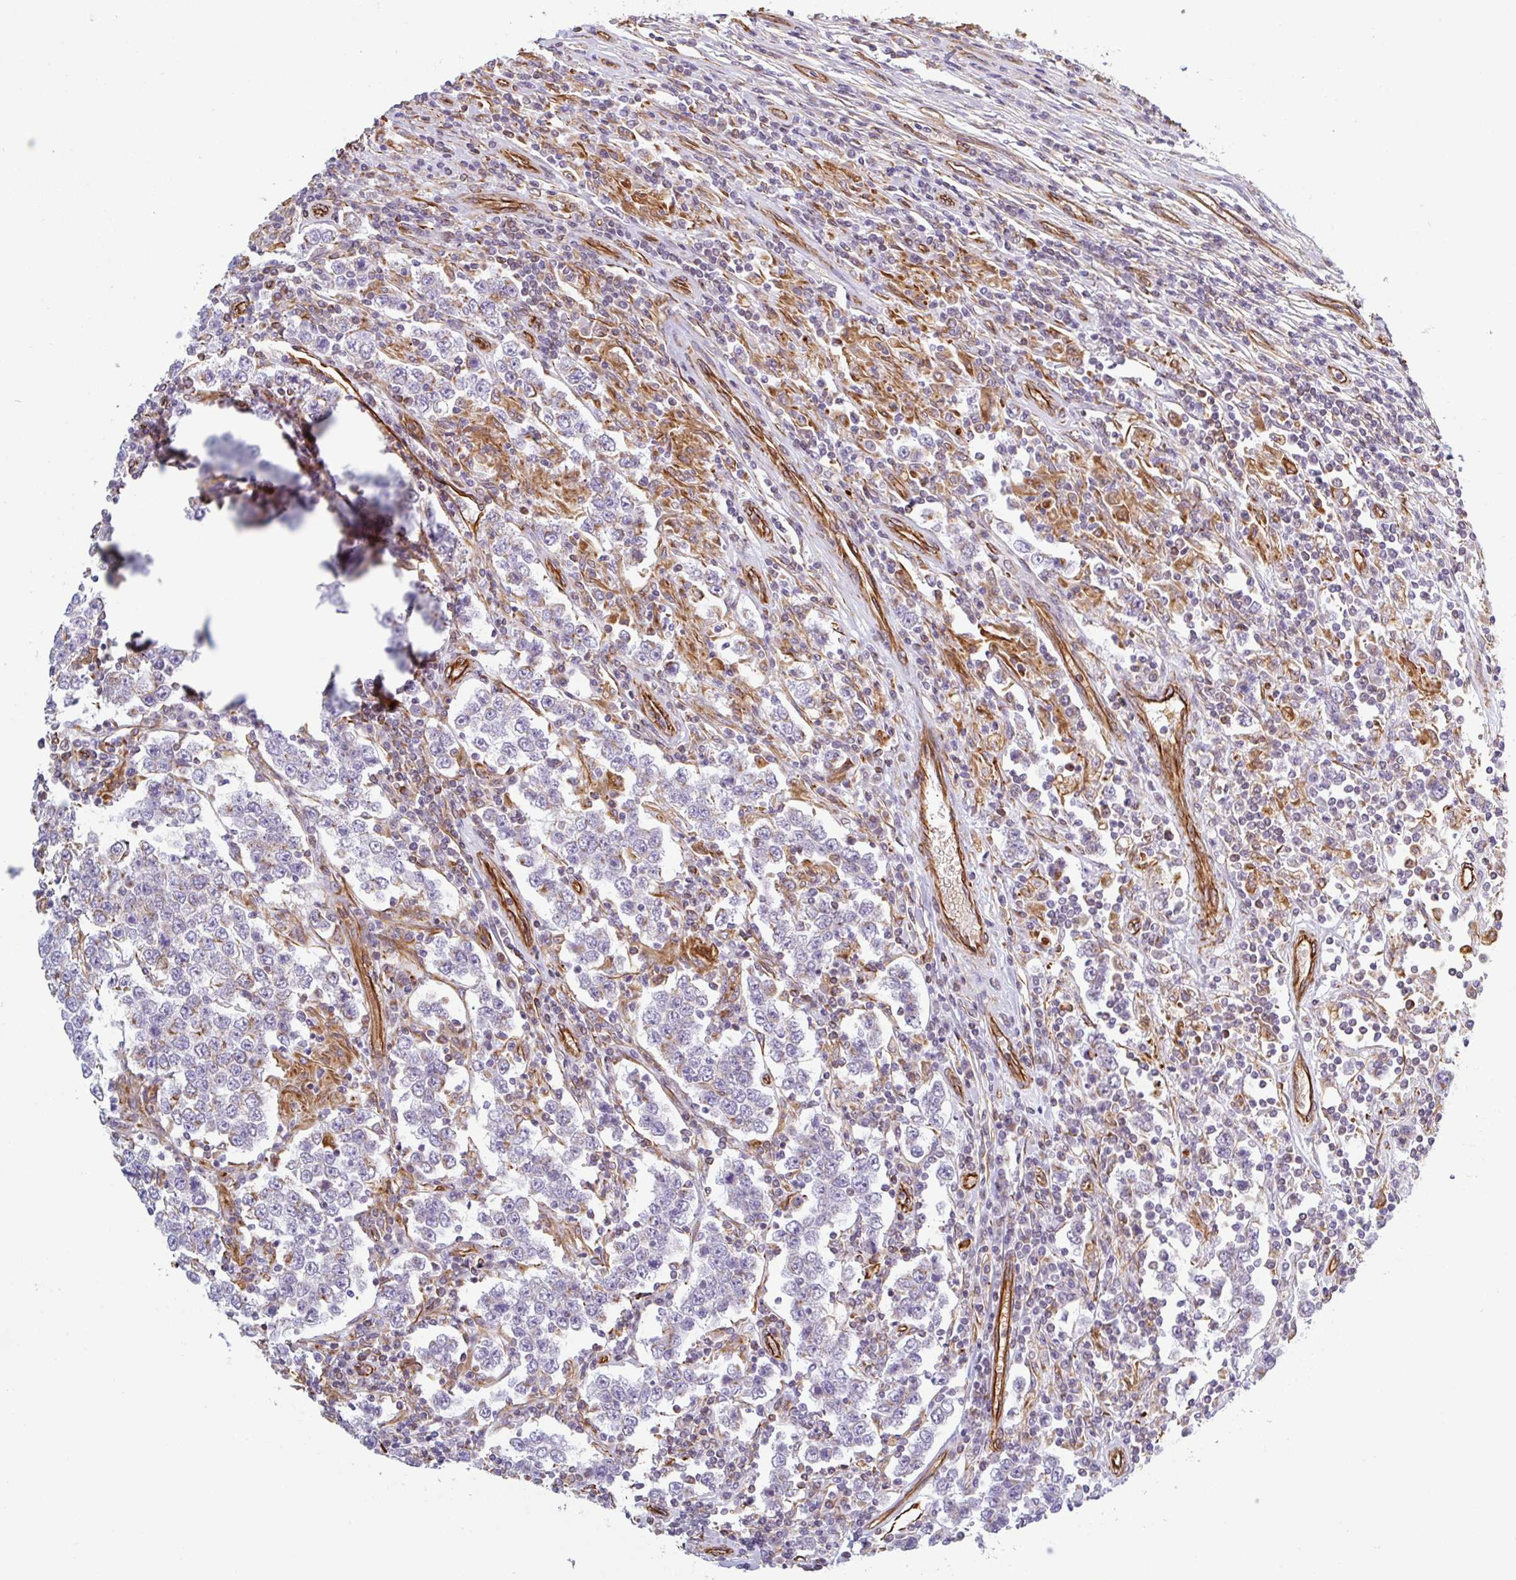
{"staining": {"intensity": "negative", "quantity": "none", "location": "none"}, "tissue": "testis cancer", "cell_type": "Tumor cells", "image_type": "cancer", "snomed": [{"axis": "morphology", "description": "Normal tissue, NOS"}, {"axis": "morphology", "description": "Urothelial carcinoma, High grade"}, {"axis": "morphology", "description": "Seminoma, NOS"}, {"axis": "morphology", "description": "Carcinoma, Embryonal, NOS"}, {"axis": "topography", "description": "Urinary bladder"}, {"axis": "topography", "description": "Testis"}], "caption": "IHC histopathology image of human testis embryonal carcinoma stained for a protein (brown), which shows no staining in tumor cells. (DAB immunohistochemistry with hematoxylin counter stain).", "gene": "PPFIA1", "patient": {"sex": "male", "age": 41}}